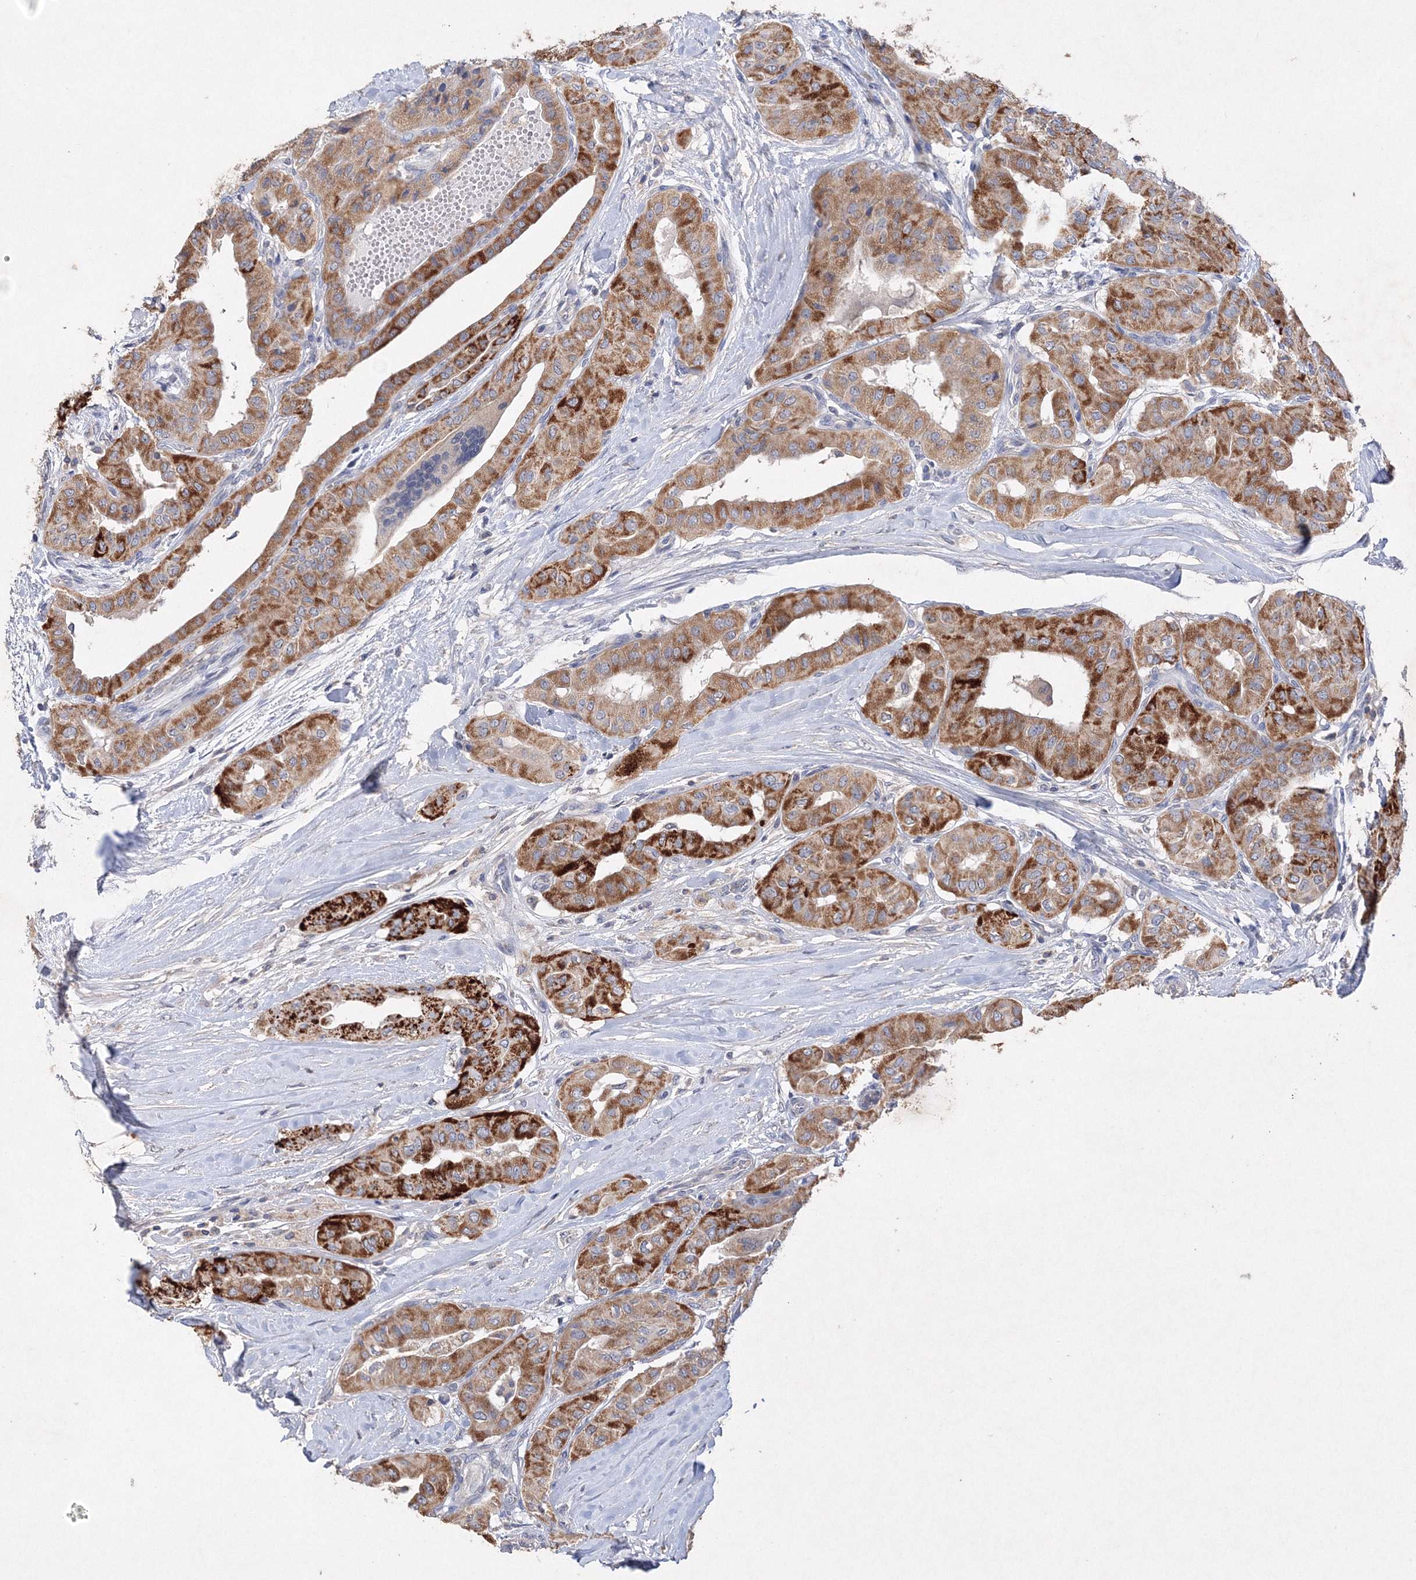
{"staining": {"intensity": "strong", "quantity": ">75%", "location": "cytoplasmic/membranous"}, "tissue": "thyroid cancer", "cell_type": "Tumor cells", "image_type": "cancer", "snomed": [{"axis": "morphology", "description": "Papillary adenocarcinoma, NOS"}, {"axis": "topography", "description": "Thyroid gland"}], "caption": "Brown immunohistochemical staining in thyroid cancer (papillary adenocarcinoma) exhibits strong cytoplasmic/membranous expression in approximately >75% of tumor cells.", "gene": "GLS", "patient": {"sex": "female", "age": 59}}